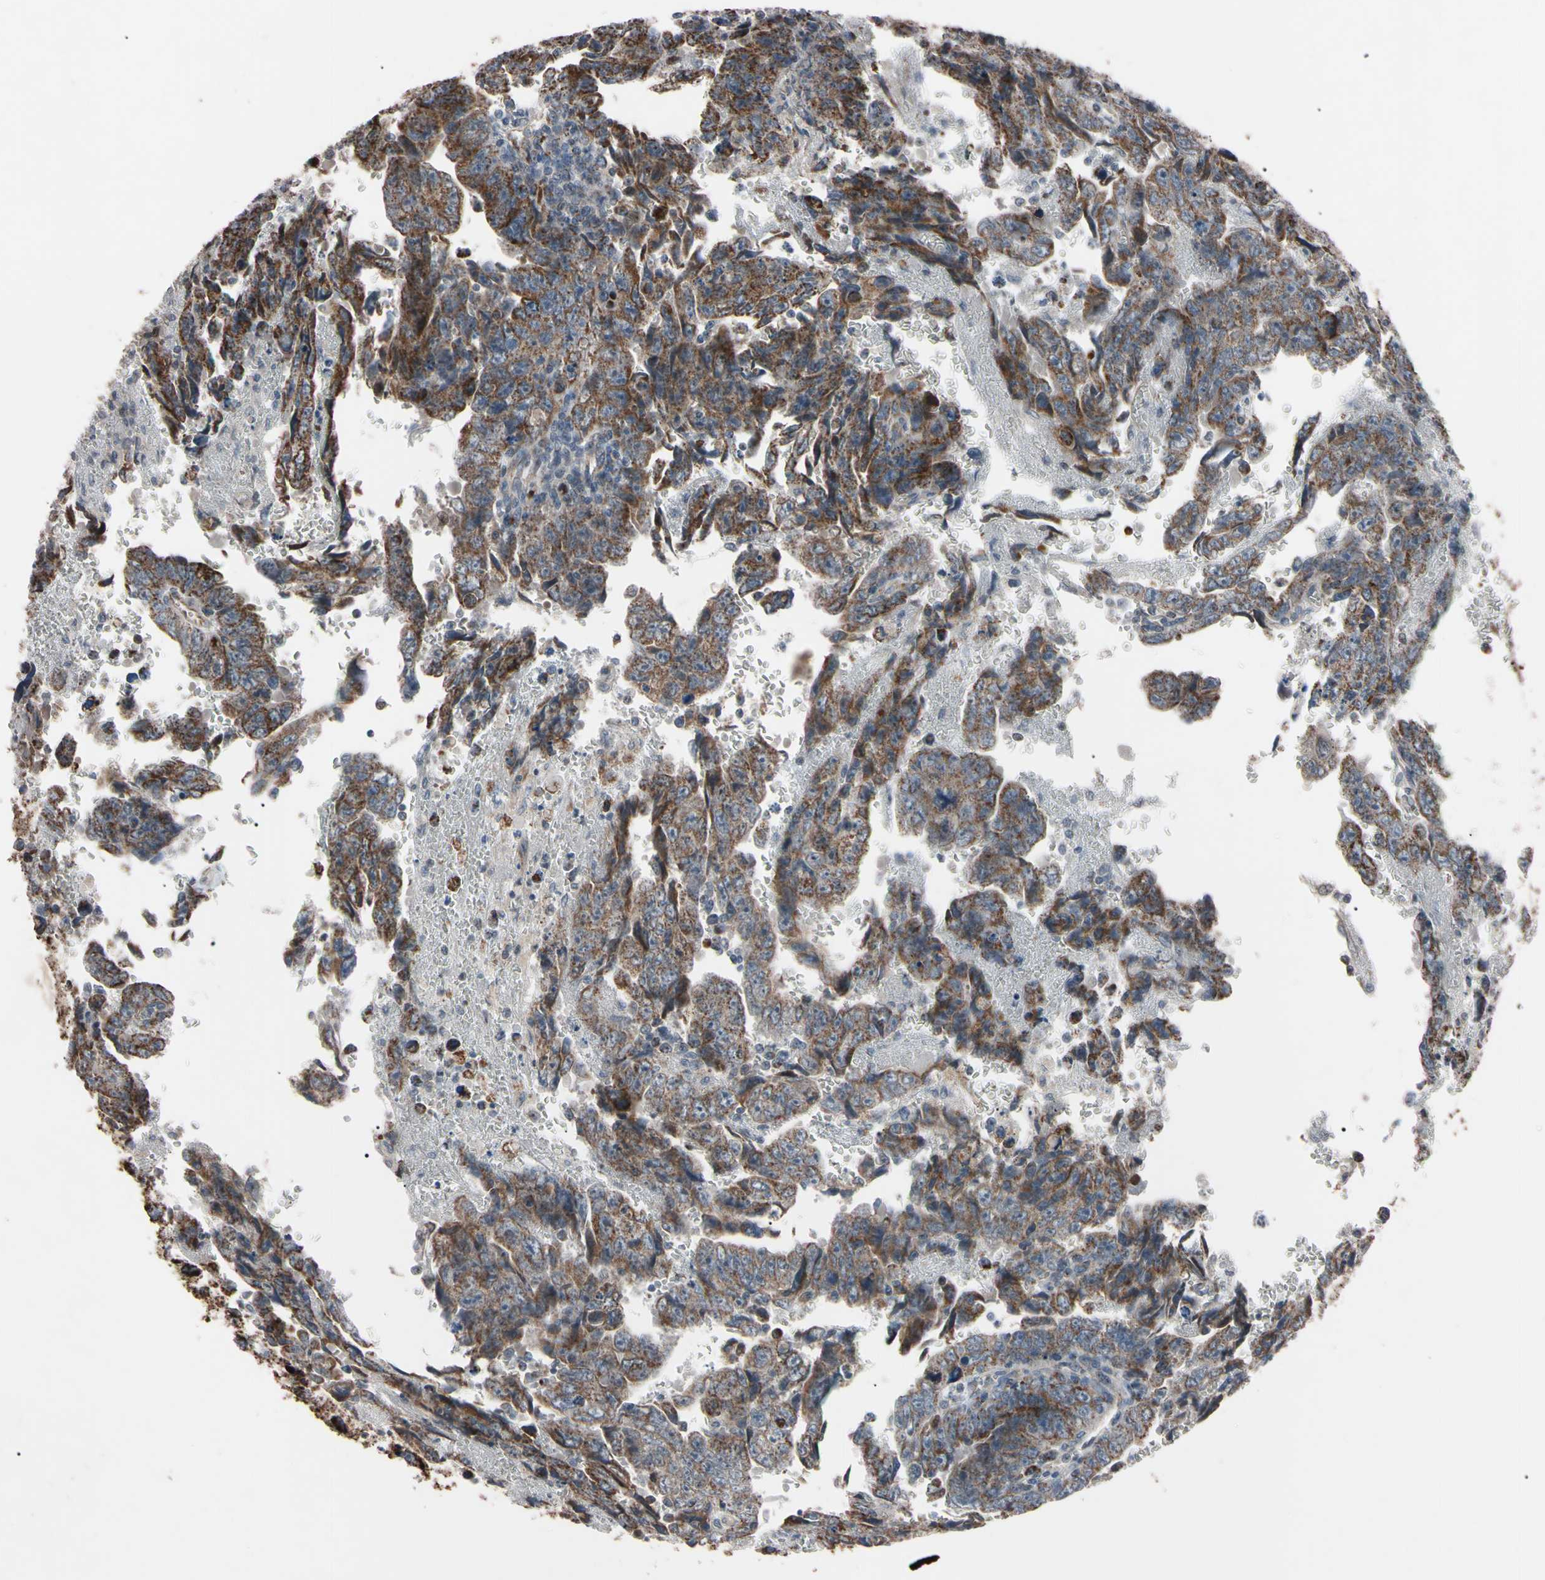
{"staining": {"intensity": "strong", "quantity": "<25%", "location": "cytoplasmic/membranous"}, "tissue": "testis cancer", "cell_type": "Tumor cells", "image_type": "cancer", "snomed": [{"axis": "morphology", "description": "Carcinoma, Embryonal, NOS"}, {"axis": "topography", "description": "Testis"}], "caption": "A micrograph showing strong cytoplasmic/membranous positivity in approximately <25% of tumor cells in embryonal carcinoma (testis), as visualized by brown immunohistochemical staining.", "gene": "TNFRSF1A", "patient": {"sex": "male", "age": 28}}